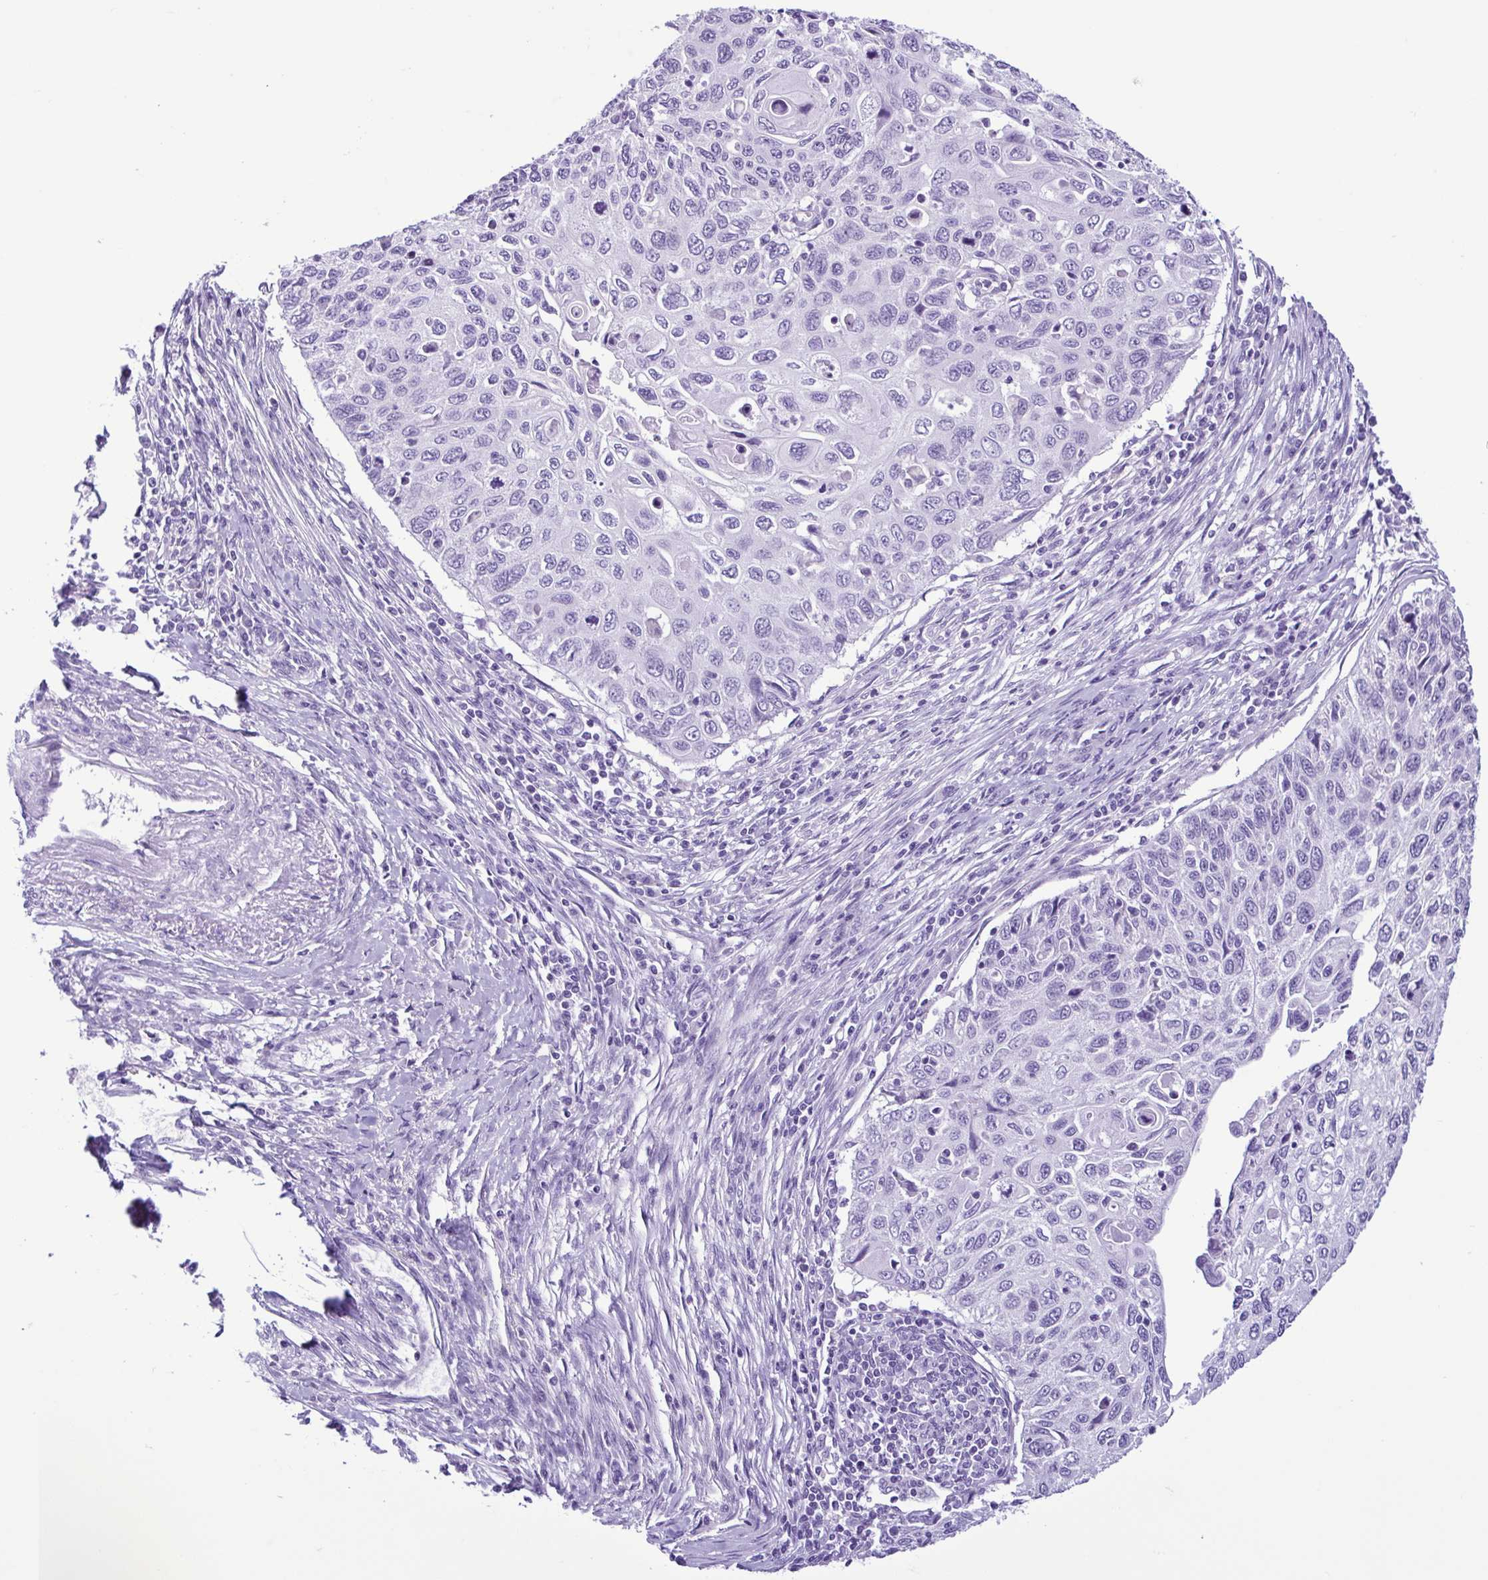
{"staining": {"intensity": "negative", "quantity": "none", "location": "none"}, "tissue": "cervical cancer", "cell_type": "Tumor cells", "image_type": "cancer", "snomed": [{"axis": "morphology", "description": "Squamous cell carcinoma, NOS"}, {"axis": "topography", "description": "Cervix"}], "caption": "Tumor cells show no significant positivity in cervical squamous cell carcinoma. (DAB immunohistochemistry (IHC) with hematoxylin counter stain).", "gene": "SPATA16", "patient": {"sex": "female", "age": 70}}